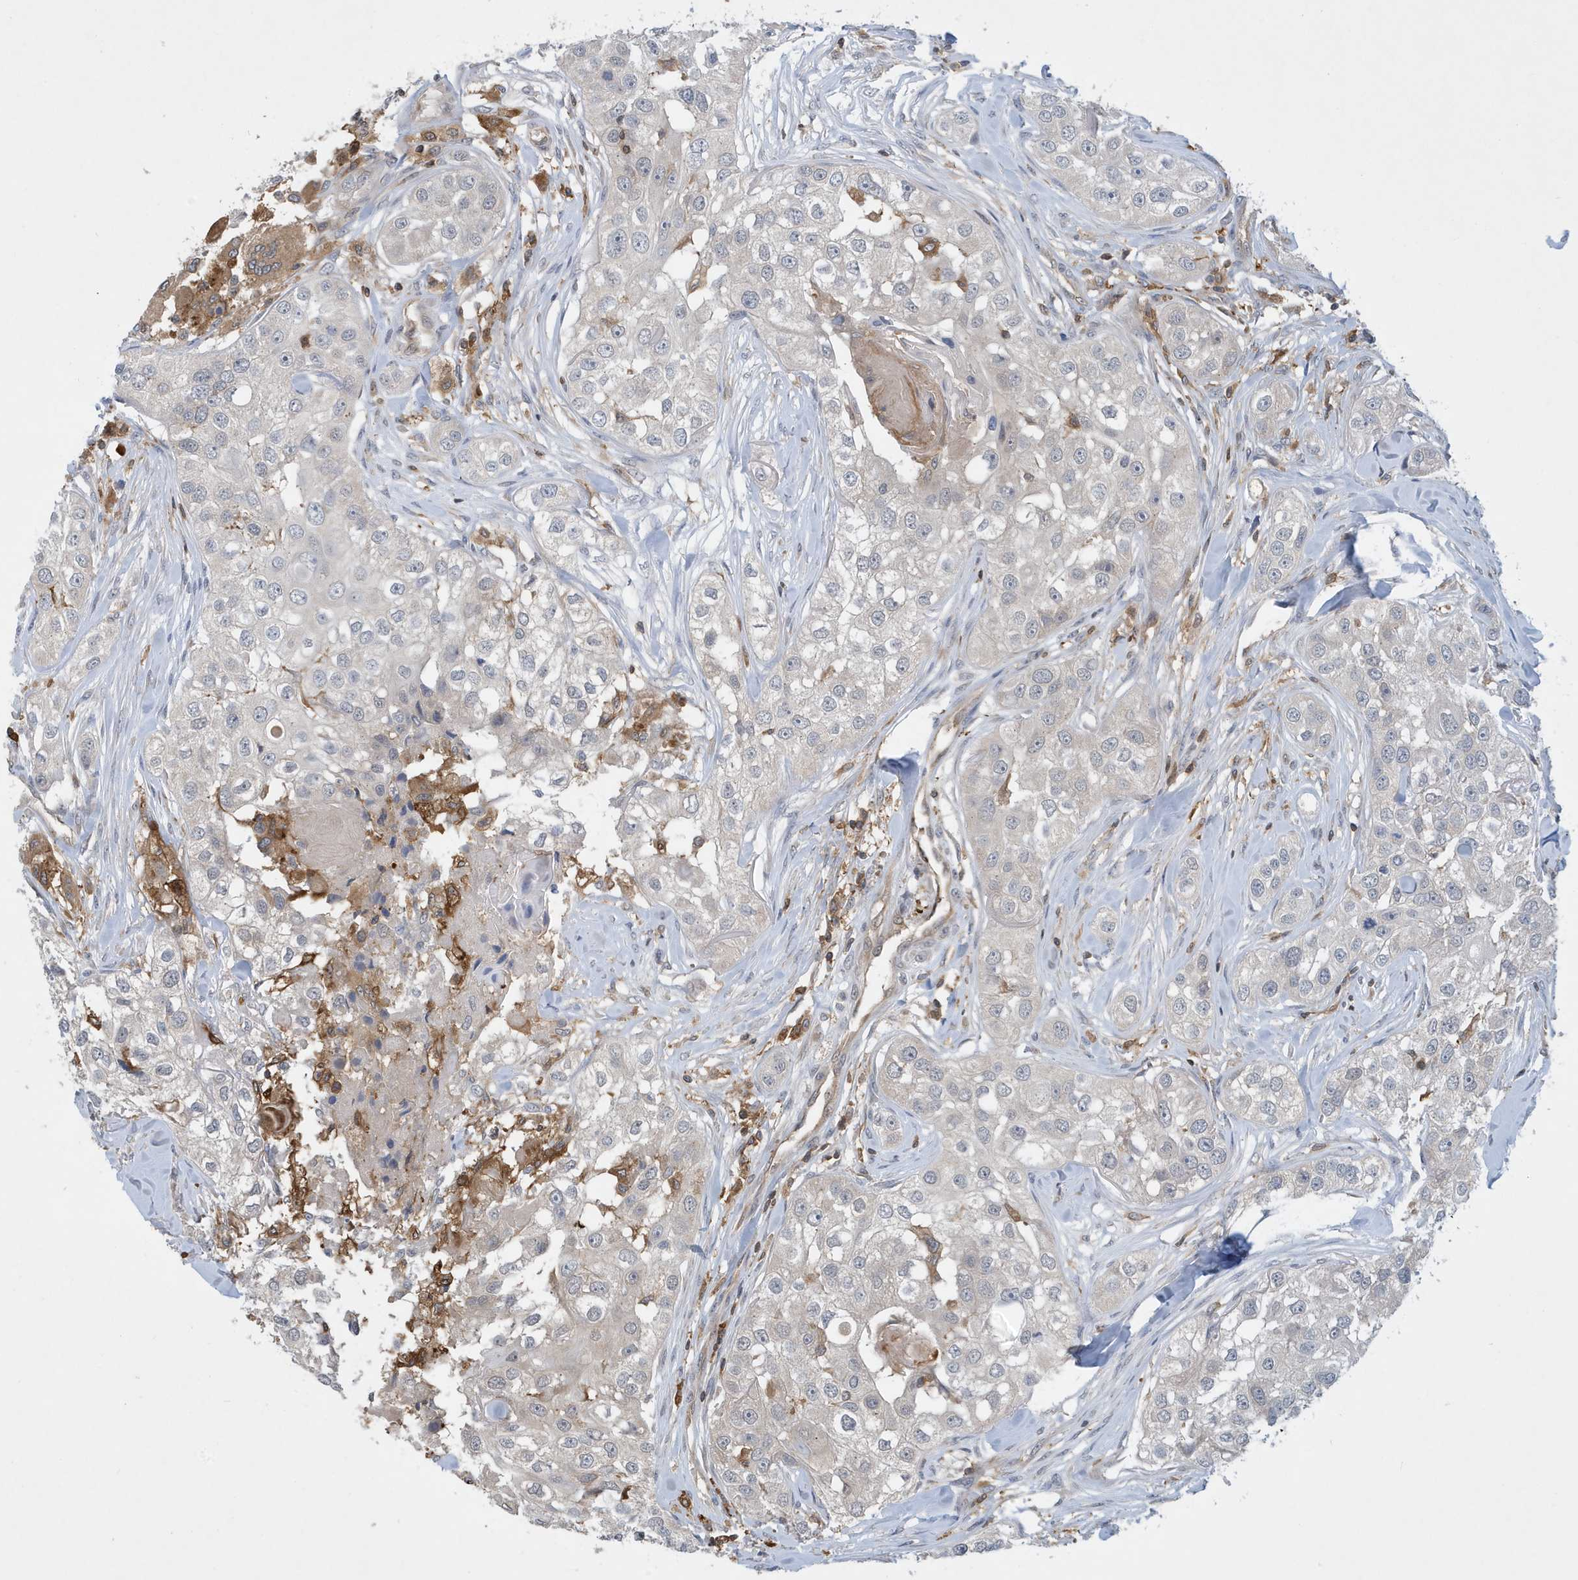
{"staining": {"intensity": "negative", "quantity": "none", "location": "none"}, "tissue": "head and neck cancer", "cell_type": "Tumor cells", "image_type": "cancer", "snomed": [{"axis": "morphology", "description": "Normal tissue, NOS"}, {"axis": "morphology", "description": "Squamous cell carcinoma, NOS"}, {"axis": "topography", "description": "Skeletal muscle"}, {"axis": "topography", "description": "Head-Neck"}], "caption": "Tumor cells show no significant expression in head and neck squamous cell carcinoma.", "gene": "NSUN3", "patient": {"sex": "male", "age": 51}}